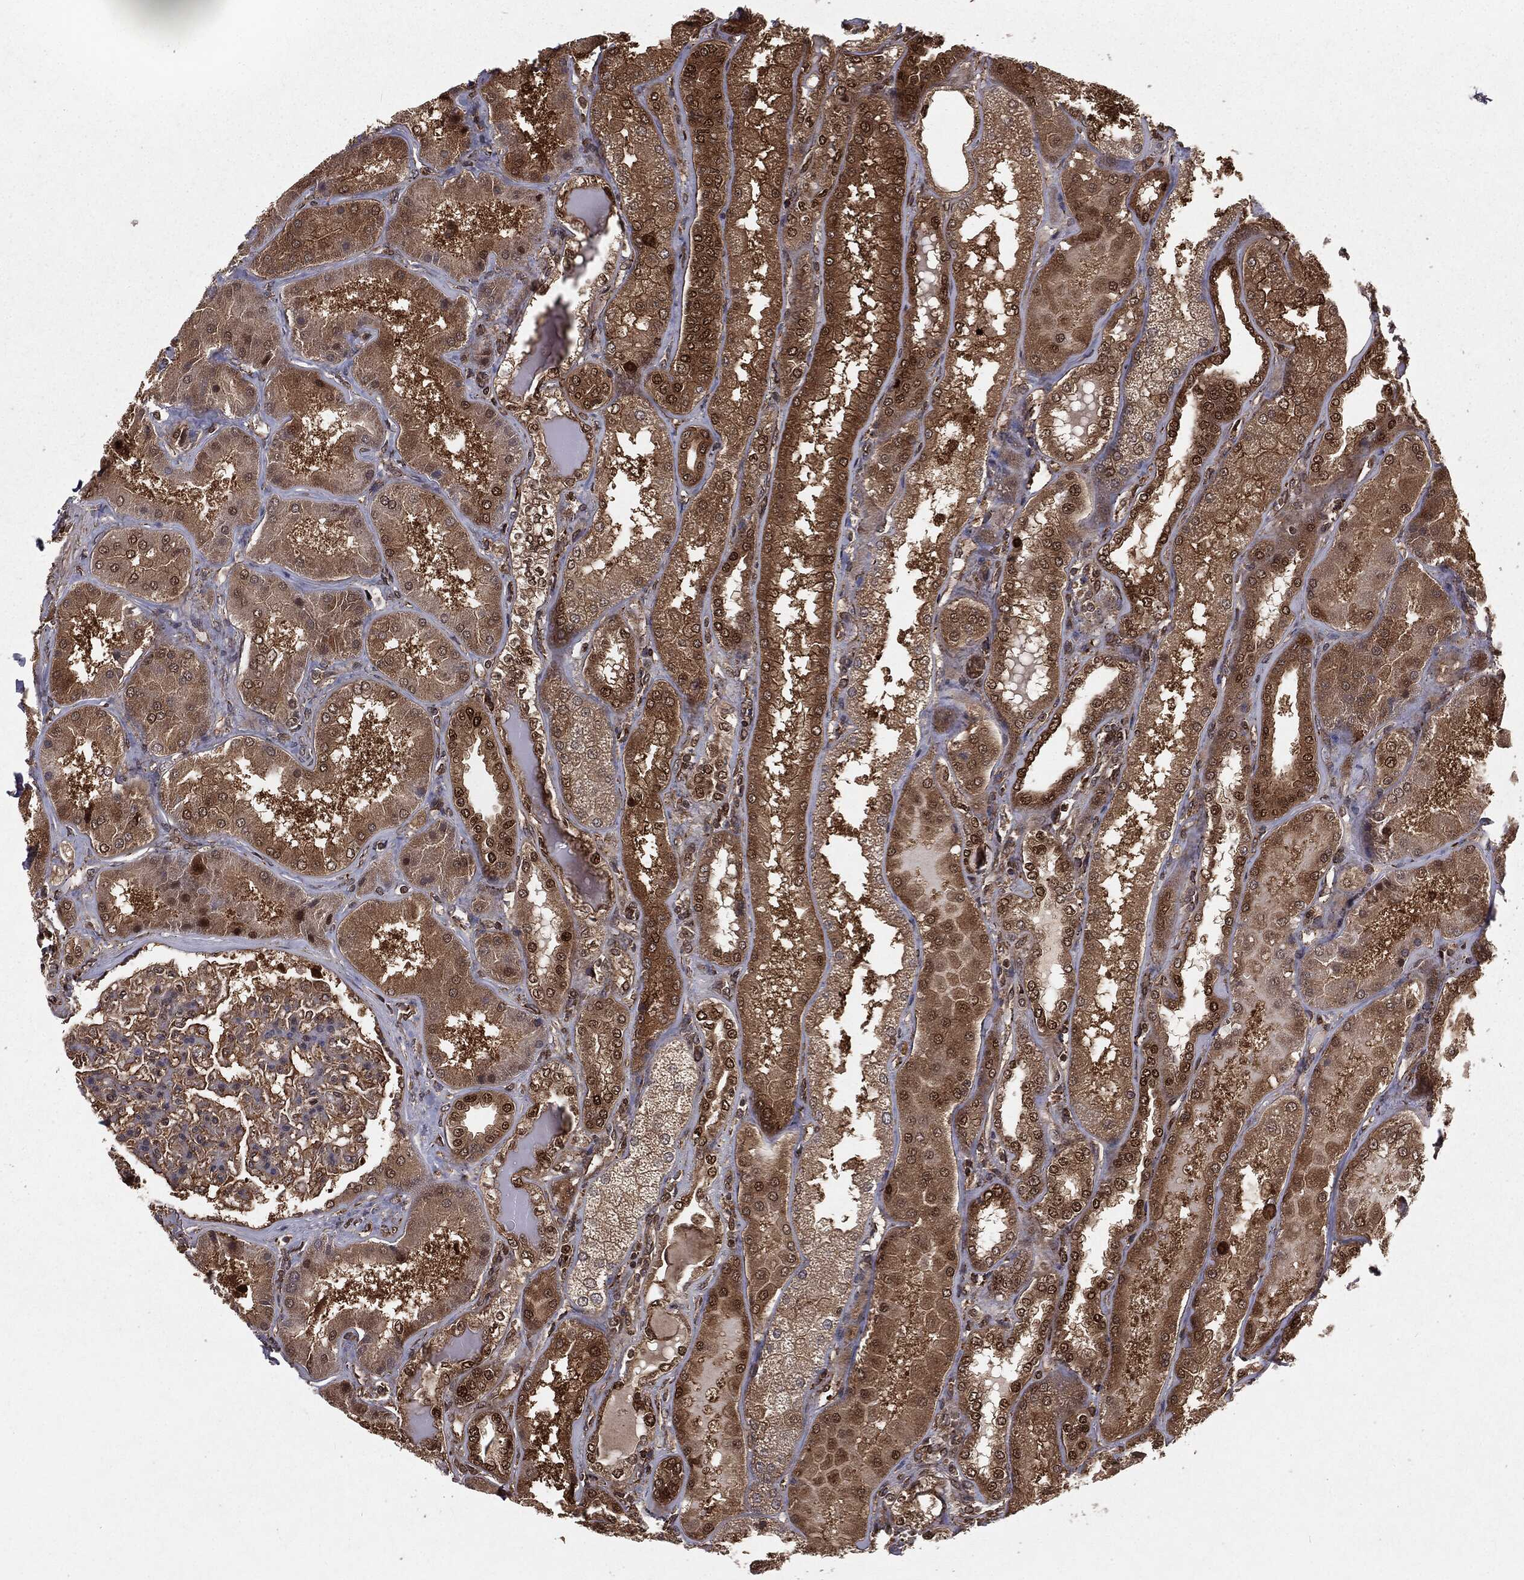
{"staining": {"intensity": "strong", "quantity": "25%-75%", "location": "cytoplasmic/membranous,nuclear"}, "tissue": "kidney", "cell_type": "Cells in glomeruli", "image_type": "normal", "snomed": [{"axis": "morphology", "description": "Normal tissue, NOS"}, {"axis": "topography", "description": "Kidney"}], "caption": "Protein staining by immunohistochemistry demonstrates strong cytoplasmic/membranous,nuclear staining in approximately 25%-75% of cells in glomeruli in normal kidney.", "gene": "RANBP9", "patient": {"sex": "female", "age": 56}}